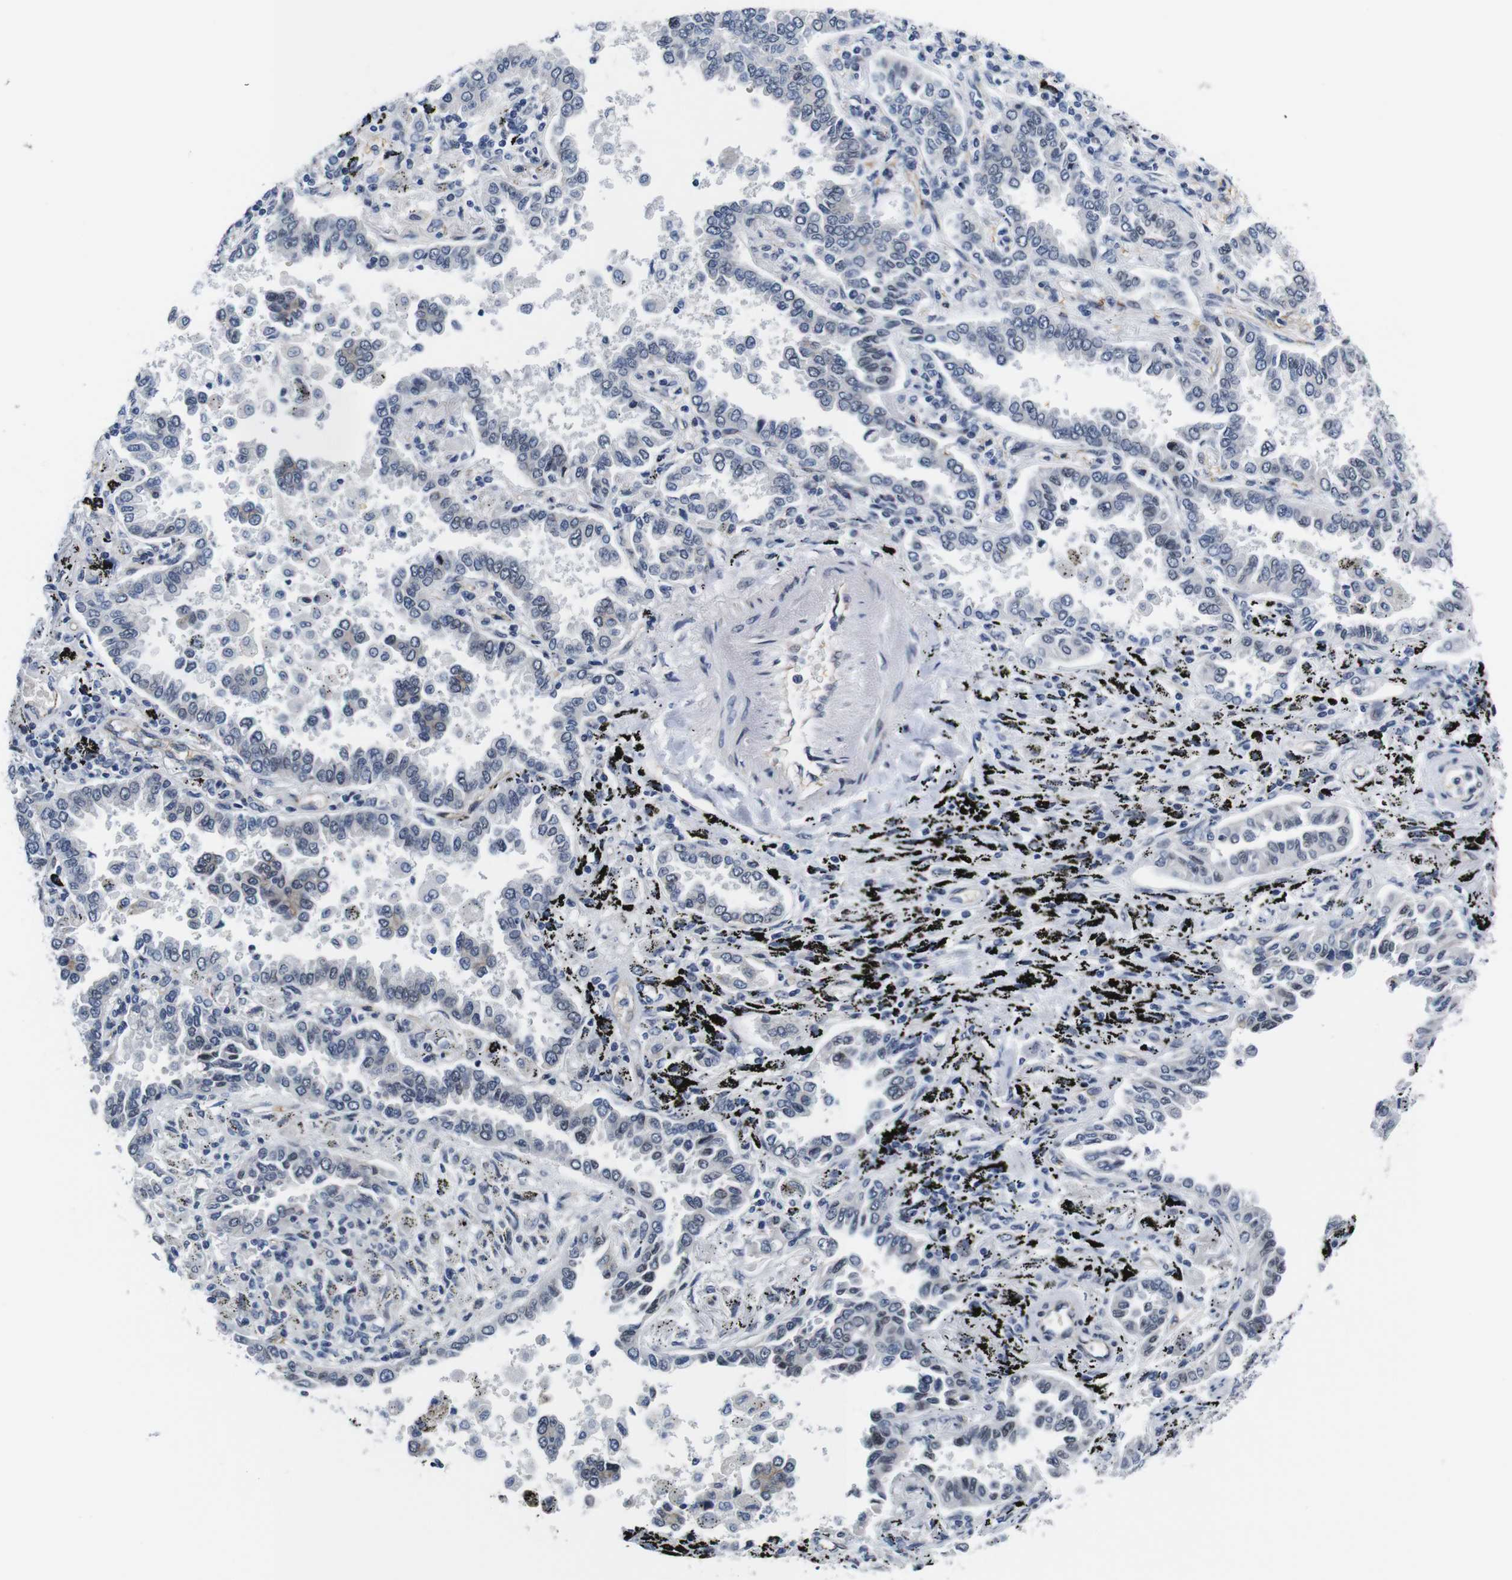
{"staining": {"intensity": "negative", "quantity": "none", "location": "none"}, "tissue": "lung cancer", "cell_type": "Tumor cells", "image_type": "cancer", "snomed": [{"axis": "morphology", "description": "Normal tissue, NOS"}, {"axis": "morphology", "description": "Adenocarcinoma, NOS"}, {"axis": "topography", "description": "Lung"}], "caption": "A high-resolution image shows IHC staining of adenocarcinoma (lung), which displays no significant expression in tumor cells. (DAB immunohistochemistry, high magnification).", "gene": "SOCS3", "patient": {"sex": "male", "age": 59}}